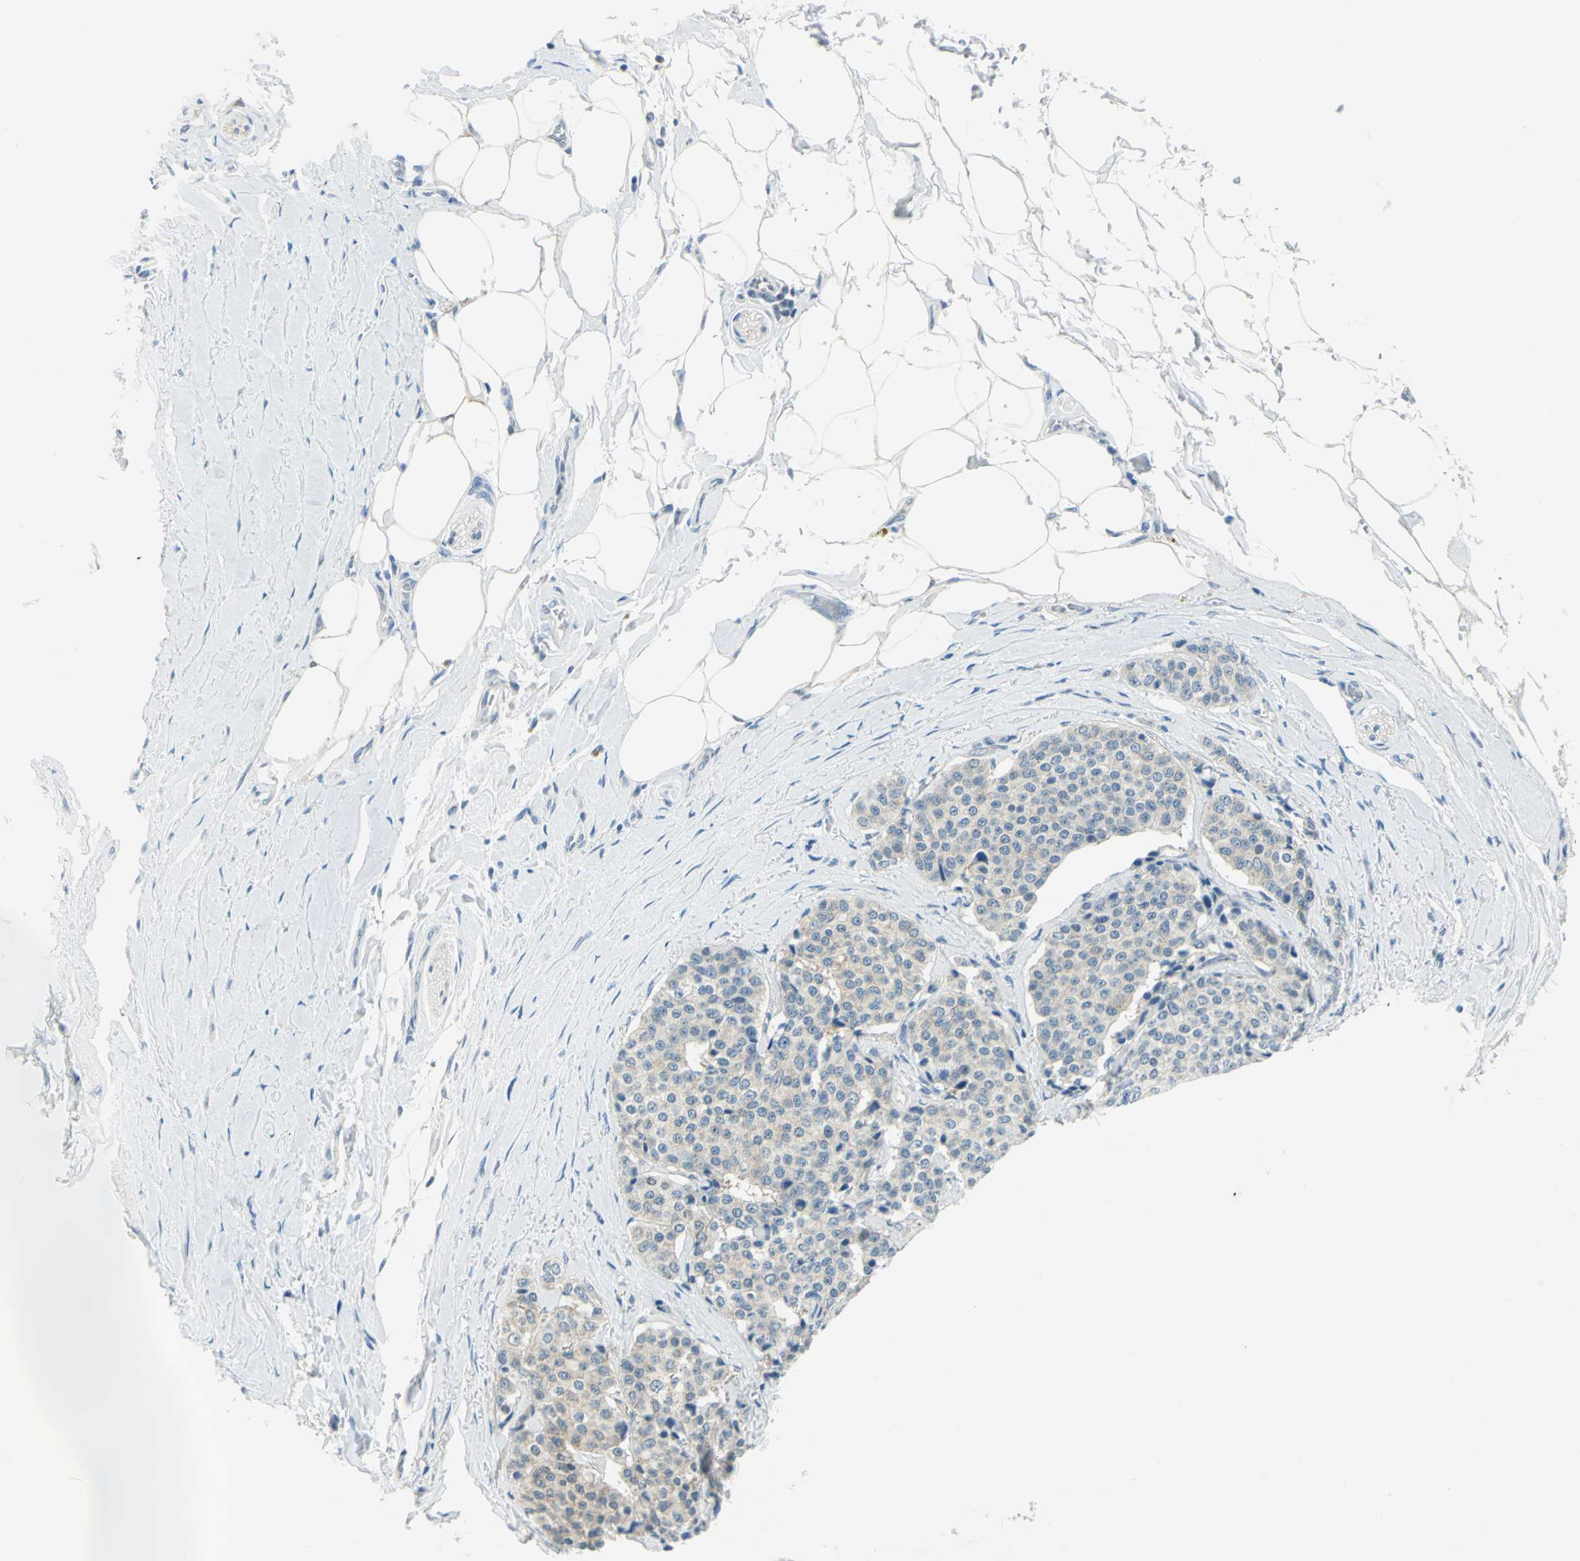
{"staining": {"intensity": "weak", "quantity": ">75%", "location": "cytoplasmic/membranous"}, "tissue": "carcinoid", "cell_type": "Tumor cells", "image_type": "cancer", "snomed": [{"axis": "morphology", "description": "Carcinoid, malignant, NOS"}, {"axis": "topography", "description": "Colon"}], "caption": "Tumor cells reveal low levels of weak cytoplasmic/membranous positivity in approximately >75% of cells in carcinoid.", "gene": "ALDOA", "patient": {"sex": "female", "age": 61}}